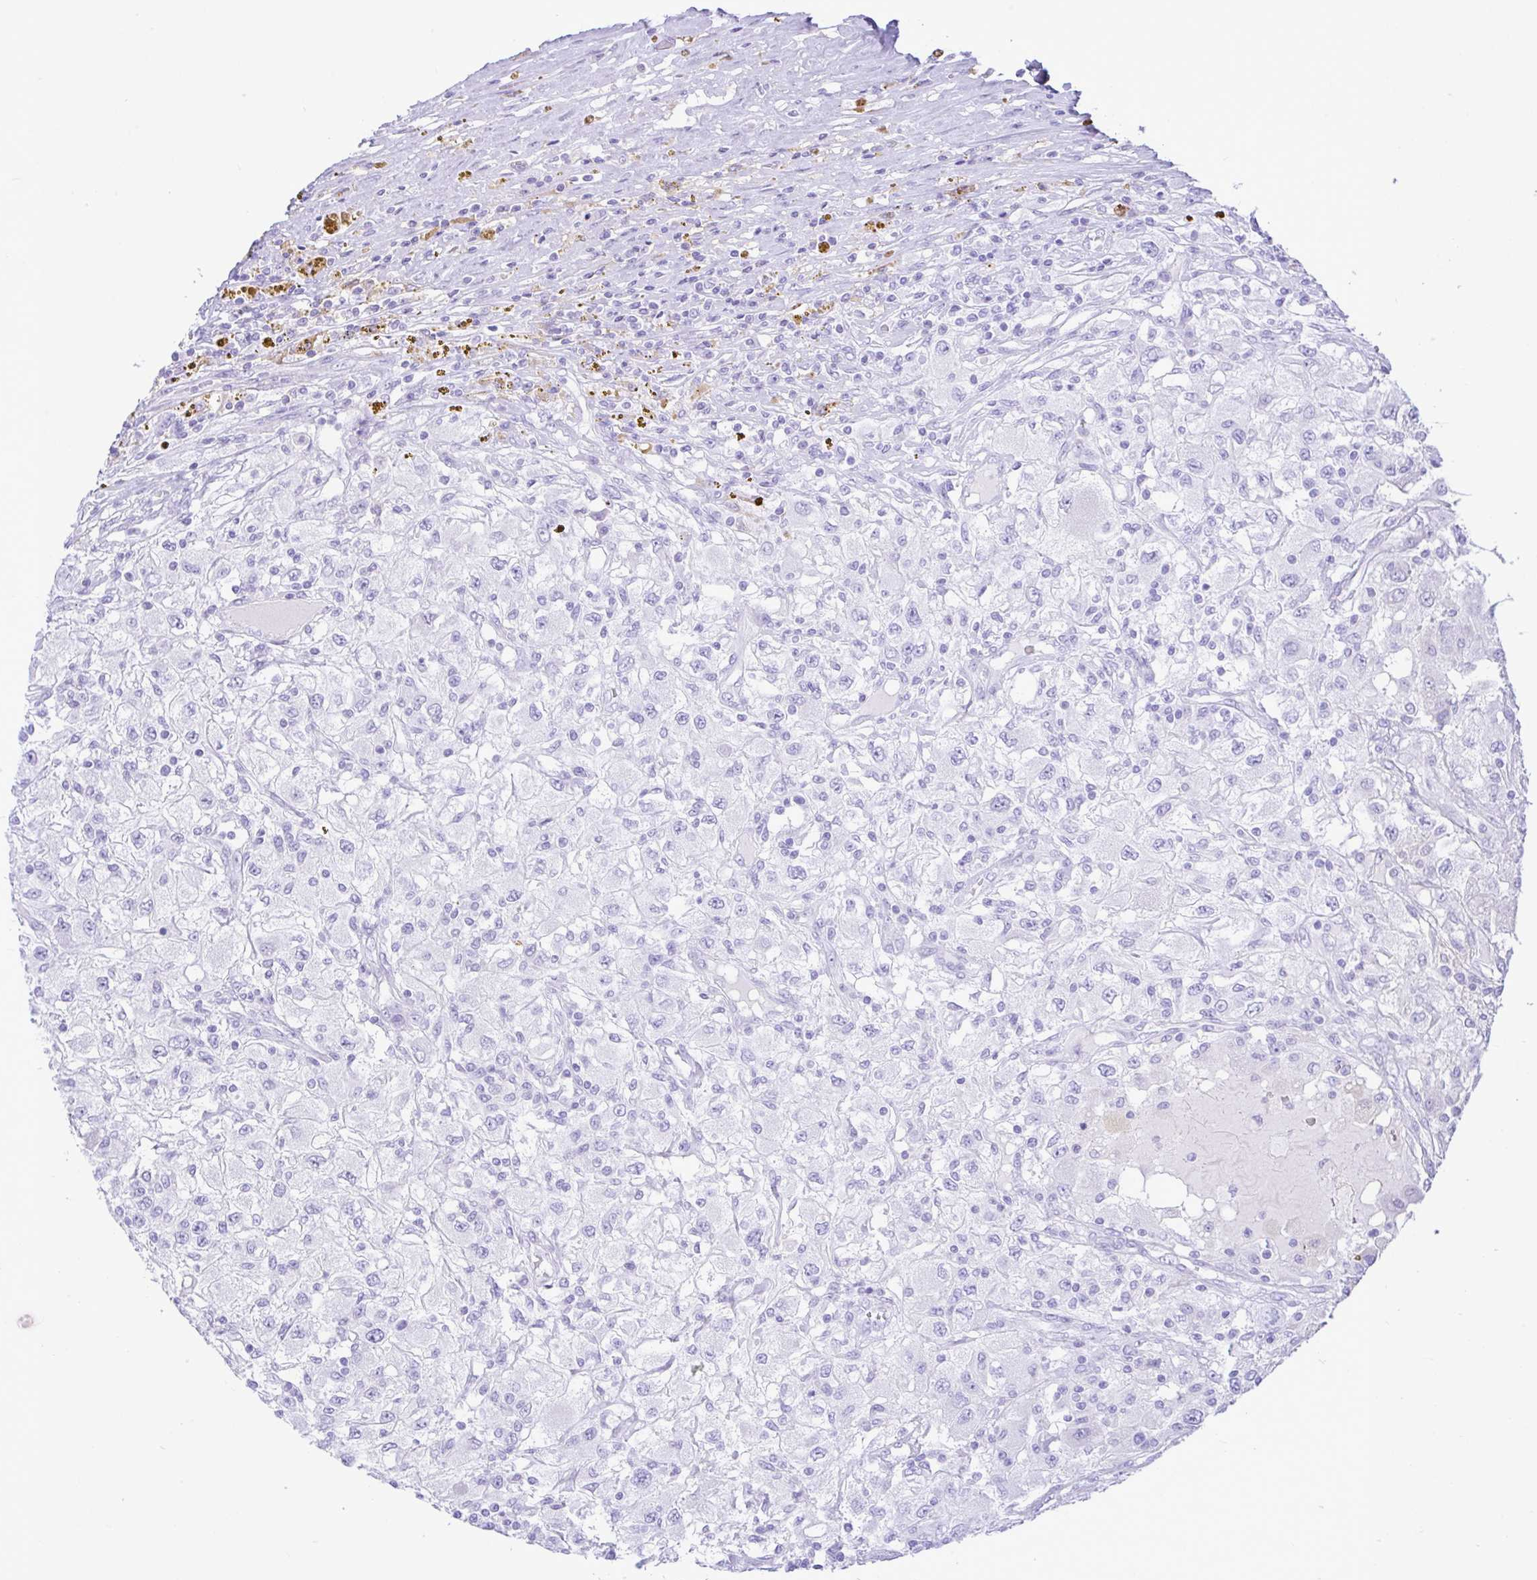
{"staining": {"intensity": "negative", "quantity": "none", "location": "none"}, "tissue": "renal cancer", "cell_type": "Tumor cells", "image_type": "cancer", "snomed": [{"axis": "morphology", "description": "Adenocarcinoma, NOS"}, {"axis": "topography", "description": "Kidney"}], "caption": "Immunohistochemistry (IHC) of human renal adenocarcinoma shows no expression in tumor cells.", "gene": "ZNF101", "patient": {"sex": "female", "age": 67}}